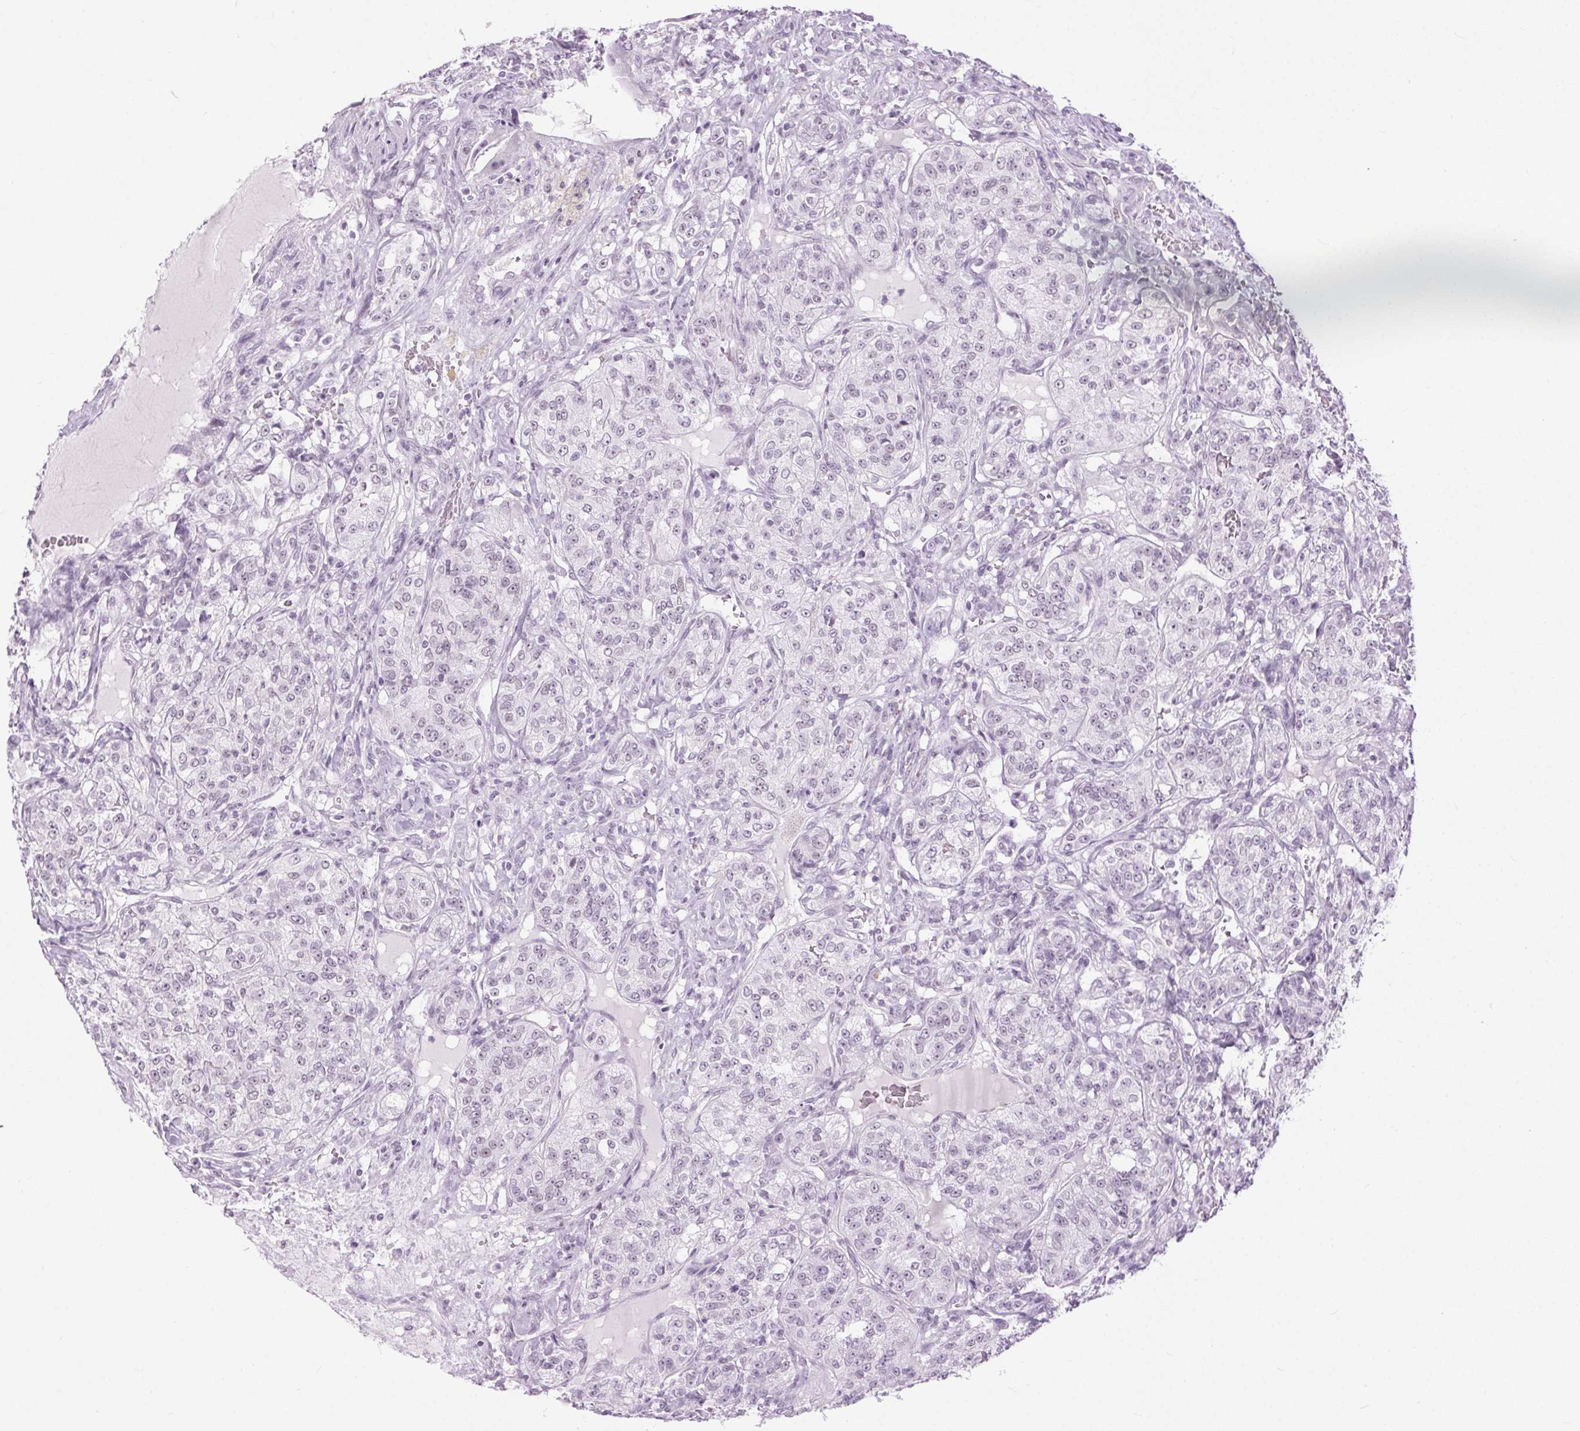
{"staining": {"intensity": "negative", "quantity": "none", "location": "none"}, "tissue": "renal cancer", "cell_type": "Tumor cells", "image_type": "cancer", "snomed": [{"axis": "morphology", "description": "Adenocarcinoma, NOS"}, {"axis": "topography", "description": "Kidney"}], "caption": "The photomicrograph displays no significant staining in tumor cells of renal cancer (adenocarcinoma).", "gene": "BEND2", "patient": {"sex": "female", "age": 63}}